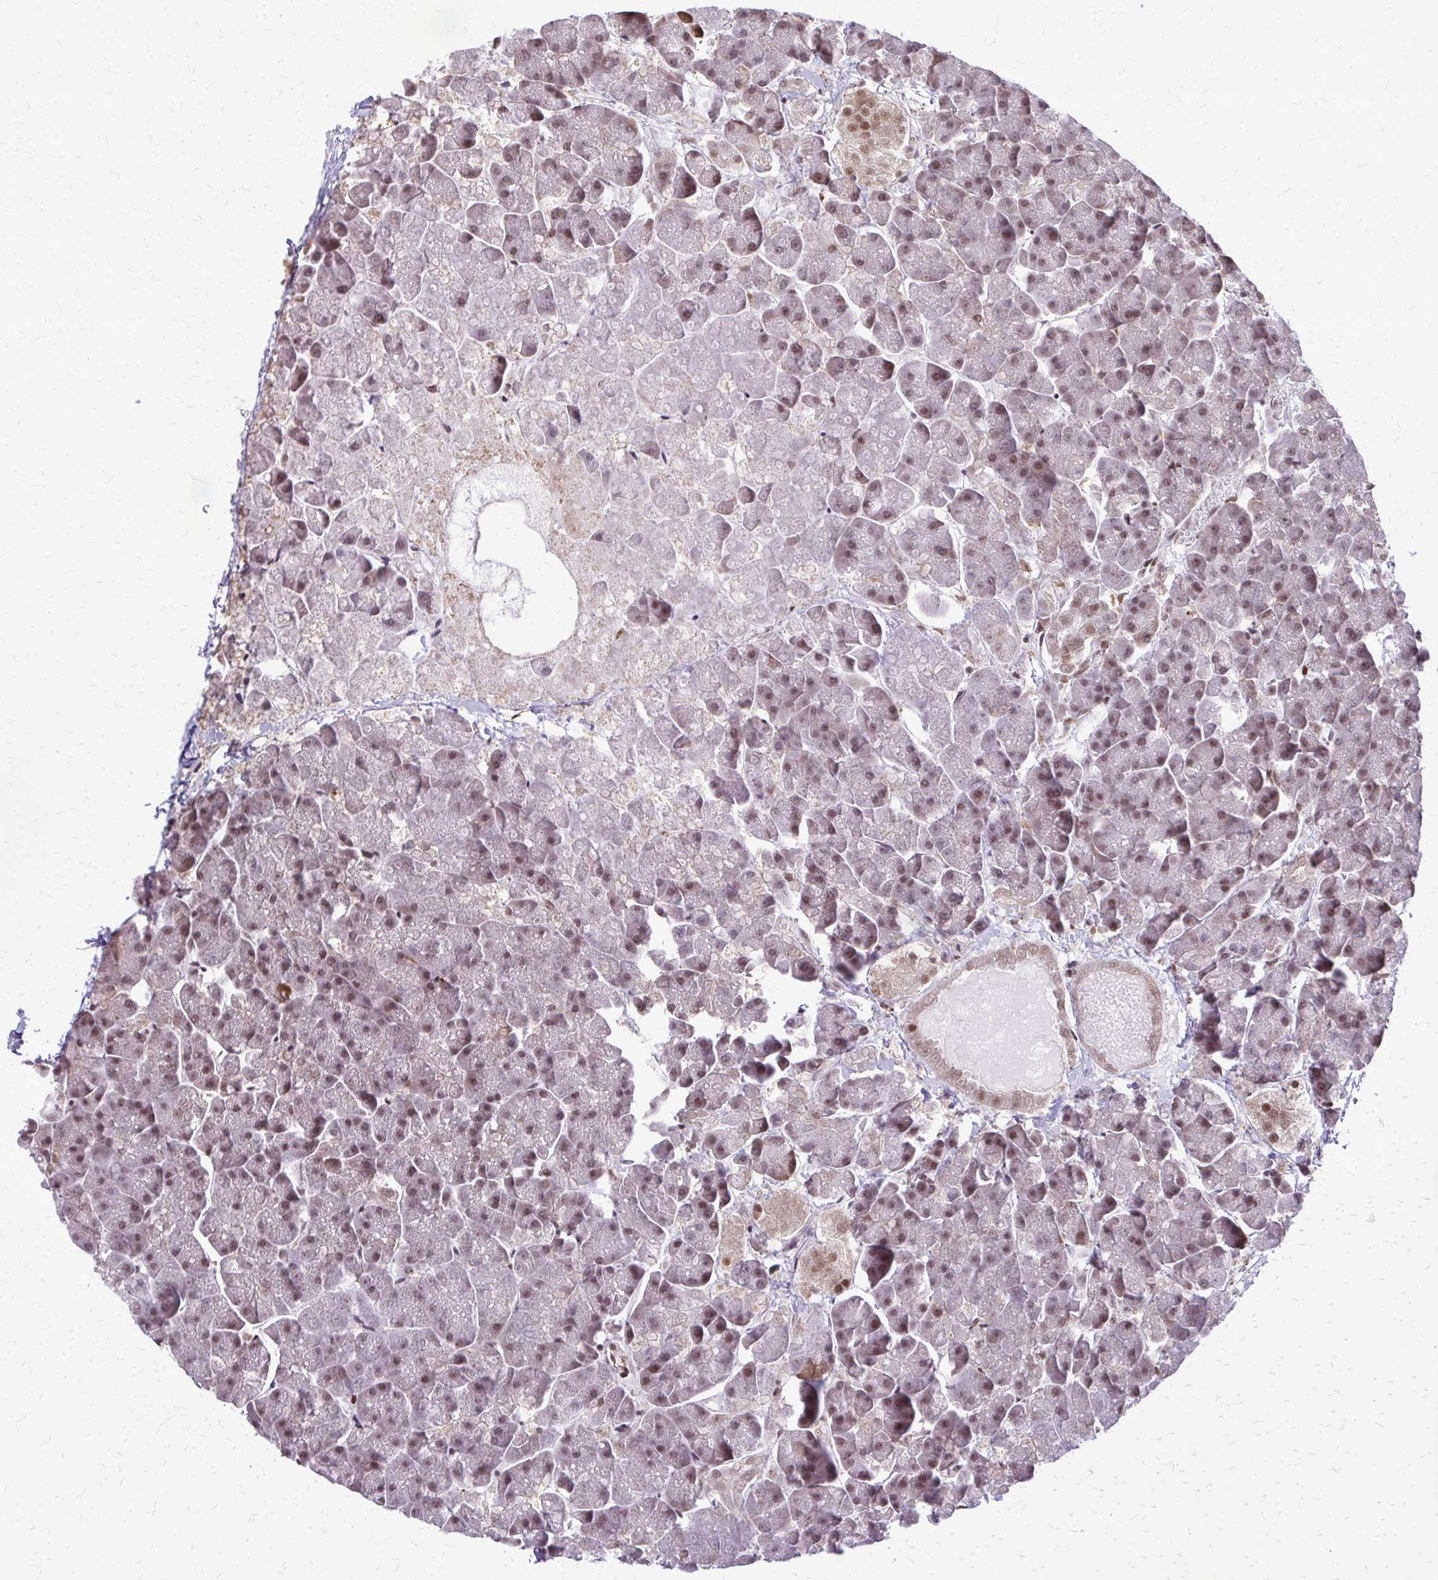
{"staining": {"intensity": "moderate", "quantity": "25%-75%", "location": "nuclear"}, "tissue": "pancreas", "cell_type": "Exocrine glandular cells", "image_type": "normal", "snomed": [{"axis": "morphology", "description": "Normal tissue, NOS"}, {"axis": "topography", "description": "Pancreas"}, {"axis": "topography", "description": "Peripheral nerve tissue"}], "caption": "Immunohistochemistry (IHC) photomicrograph of benign pancreas: human pancreas stained using IHC exhibits medium levels of moderate protein expression localized specifically in the nuclear of exocrine glandular cells, appearing as a nuclear brown color.", "gene": "HDAC3", "patient": {"sex": "male", "age": 54}}